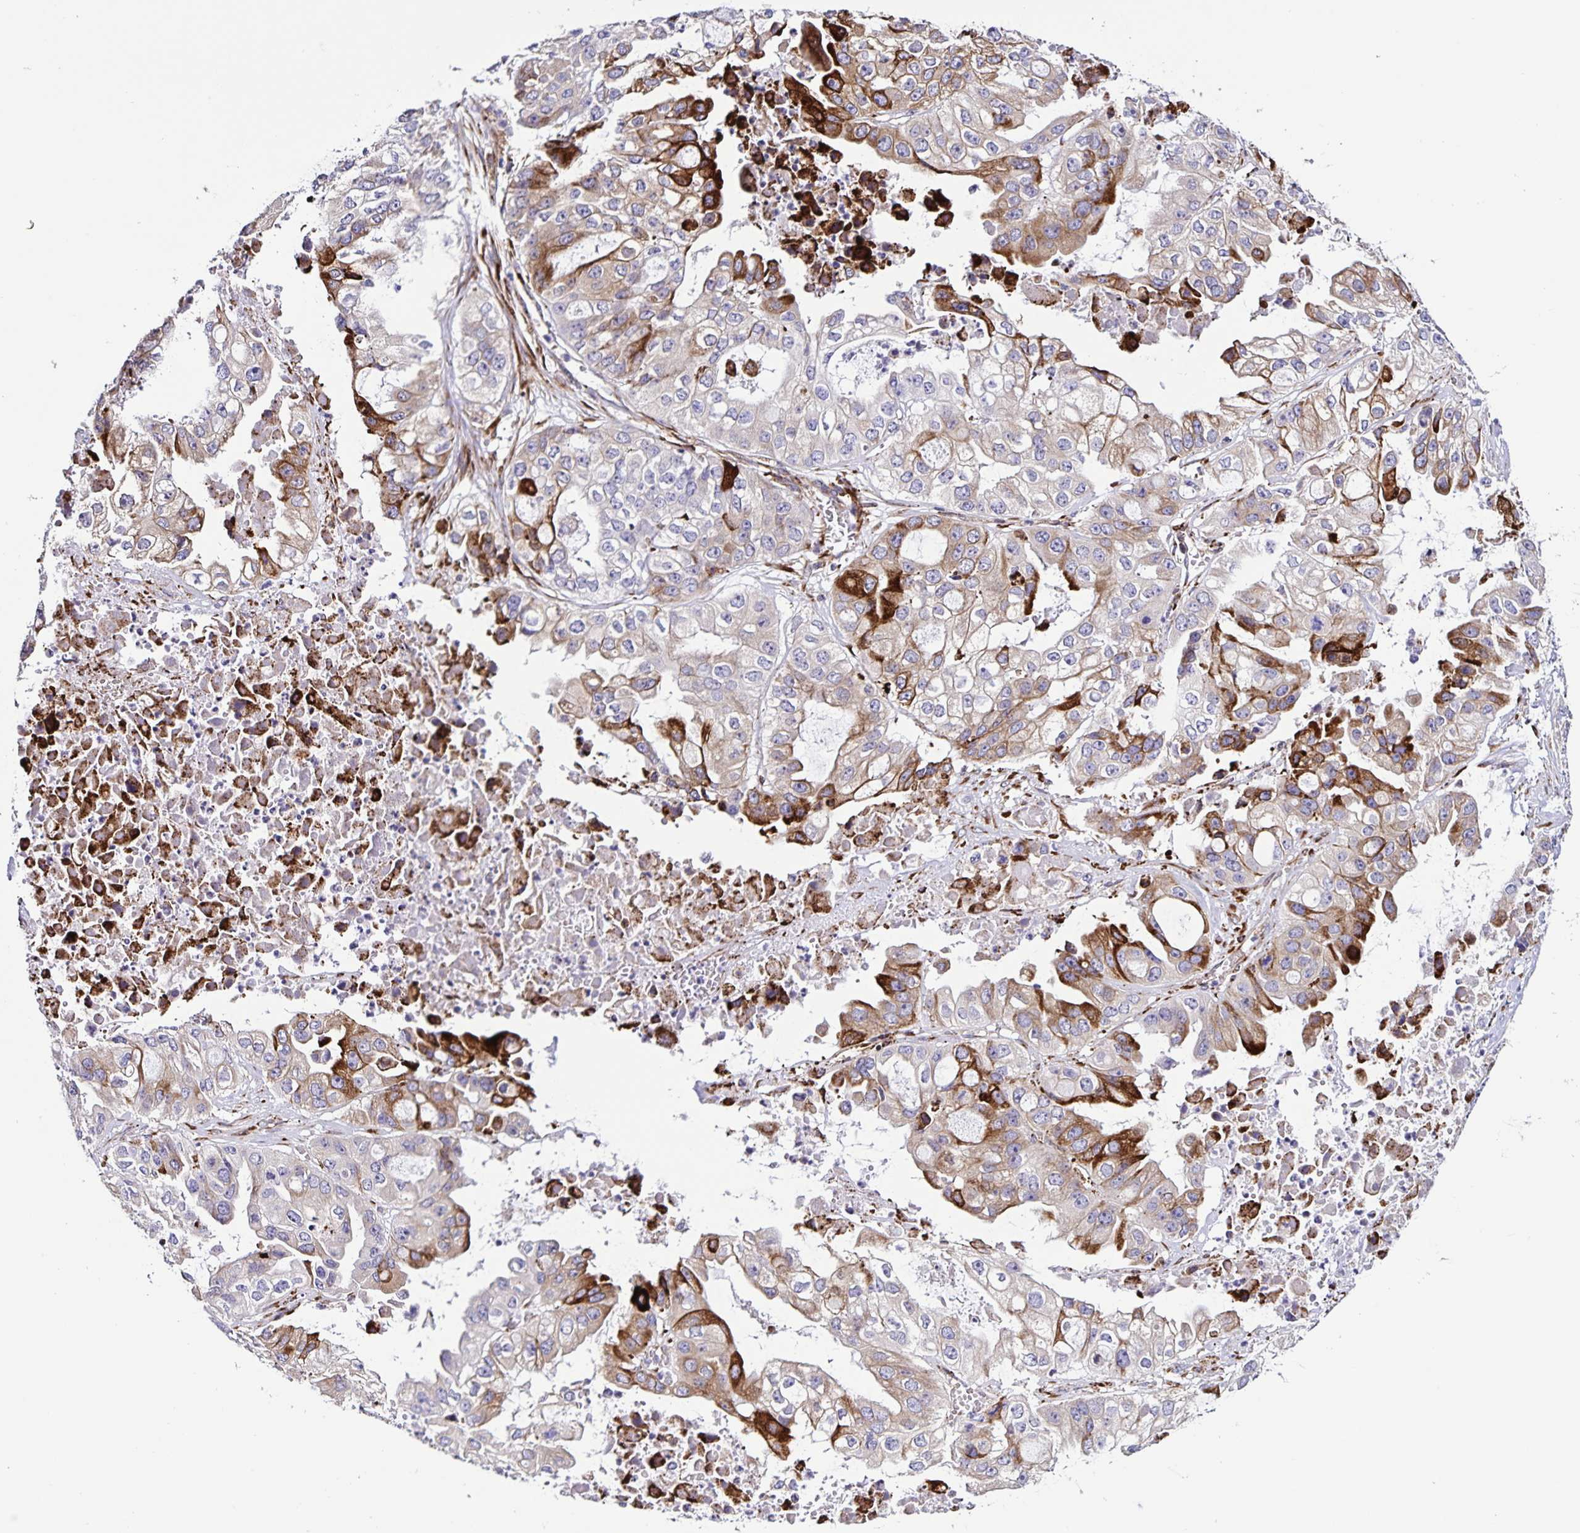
{"staining": {"intensity": "strong", "quantity": "<25%", "location": "cytoplasmic/membranous"}, "tissue": "ovarian cancer", "cell_type": "Tumor cells", "image_type": "cancer", "snomed": [{"axis": "morphology", "description": "Cystadenocarcinoma, serous, NOS"}, {"axis": "topography", "description": "Ovary"}], "caption": "The image exhibits staining of ovarian serous cystadenocarcinoma, revealing strong cytoplasmic/membranous protein staining (brown color) within tumor cells.", "gene": "OSBPL5", "patient": {"sex": "female", "age": 56}}